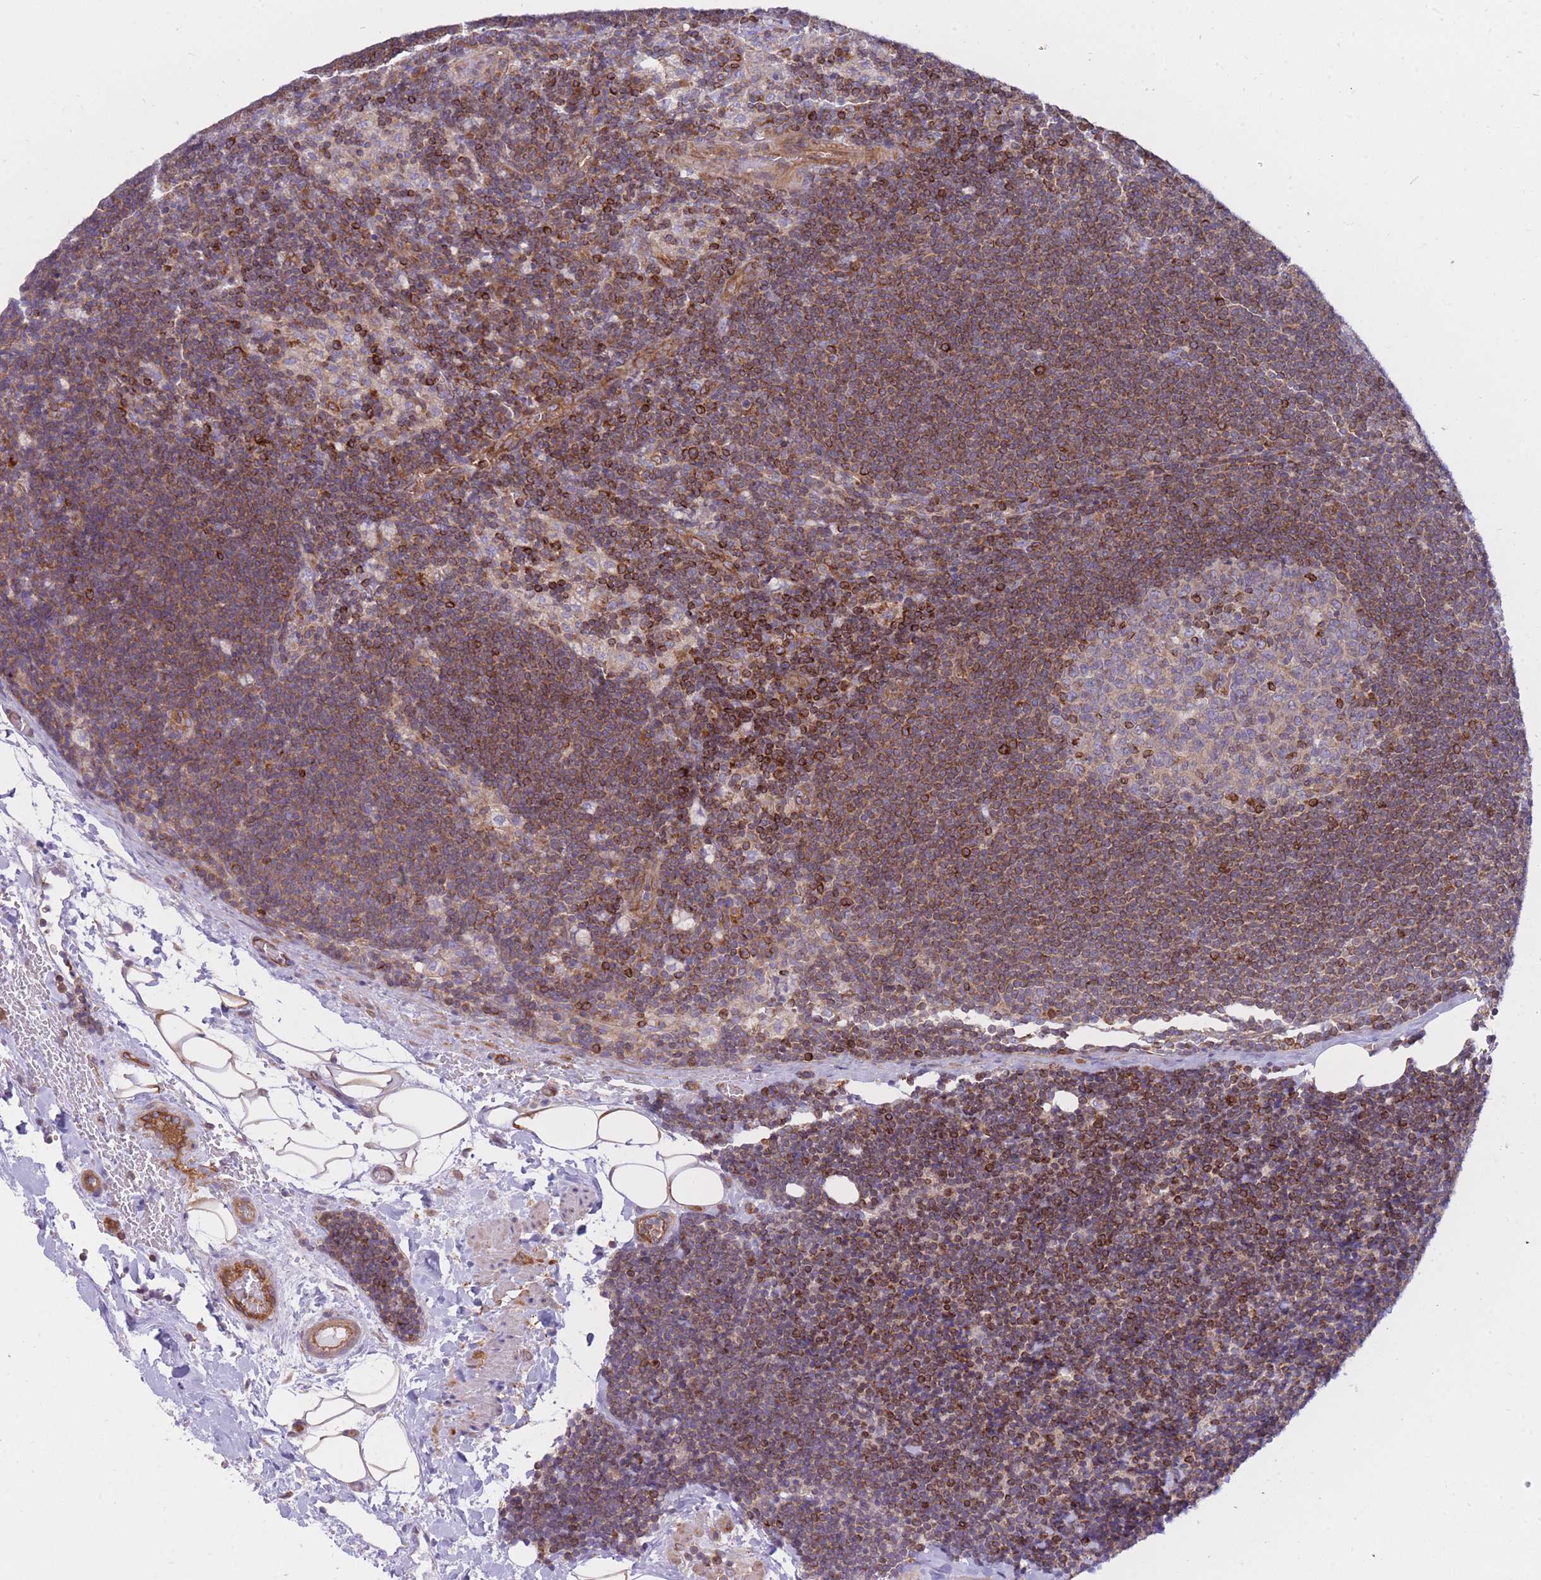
{"staining": {"intensity": "moderate", "quantity": "<25%", "location": "cytoplasmic/membranous"}, "tissue": "lymph node", "cell_type": "Germinal center cells", "image_type": "normal", "snomed": [{"axis": "morphology", "description": "Normal tissue, NOS"}, {"axis": "topography", "description": "Lymph node"}], "caption": "The photomicrograph exhibits immunohistochemical staining of normal lymph node. There is moderate cytoplasmic/membranous staining is seen in about <25% of germinal center cells.", "gene": "REM1", "patient": {"sex": "male", "age": 24}}